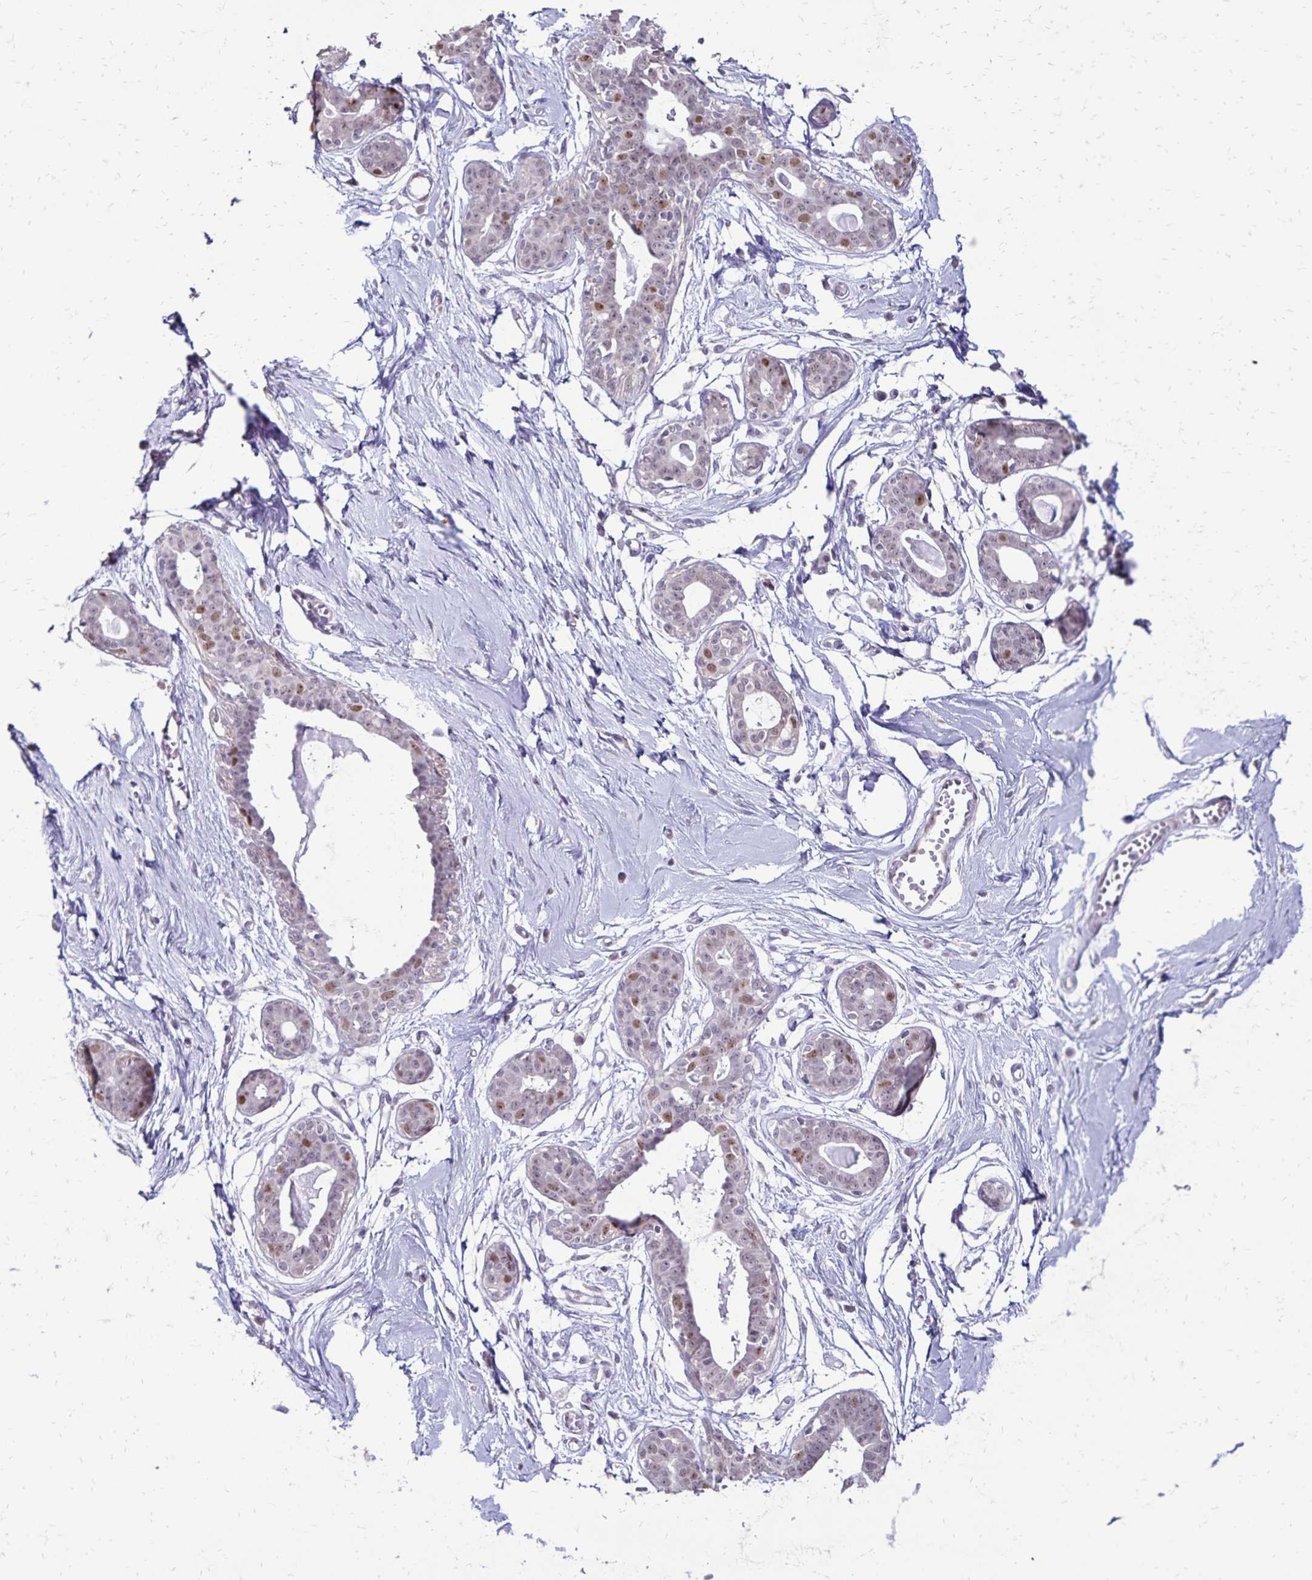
{"staining": {"intensity": "negative", "quantity": "none", "location": "none"}, "tissue": "breast", "cell_type": "Adipocytes", "image_type": "normal", "snomed": [{"axis": "morphology", "description": "Normal tissue, NOS"}, {"axis": "topography", "description": "Breast"}], "caption": "Unremarkable breast was stained to show a protein in brown. There is no significant positivity in adipocytes. Nuclei are stained in blue.", "gene": "POLB", "patient": {"sex": "female", "age": 45}}